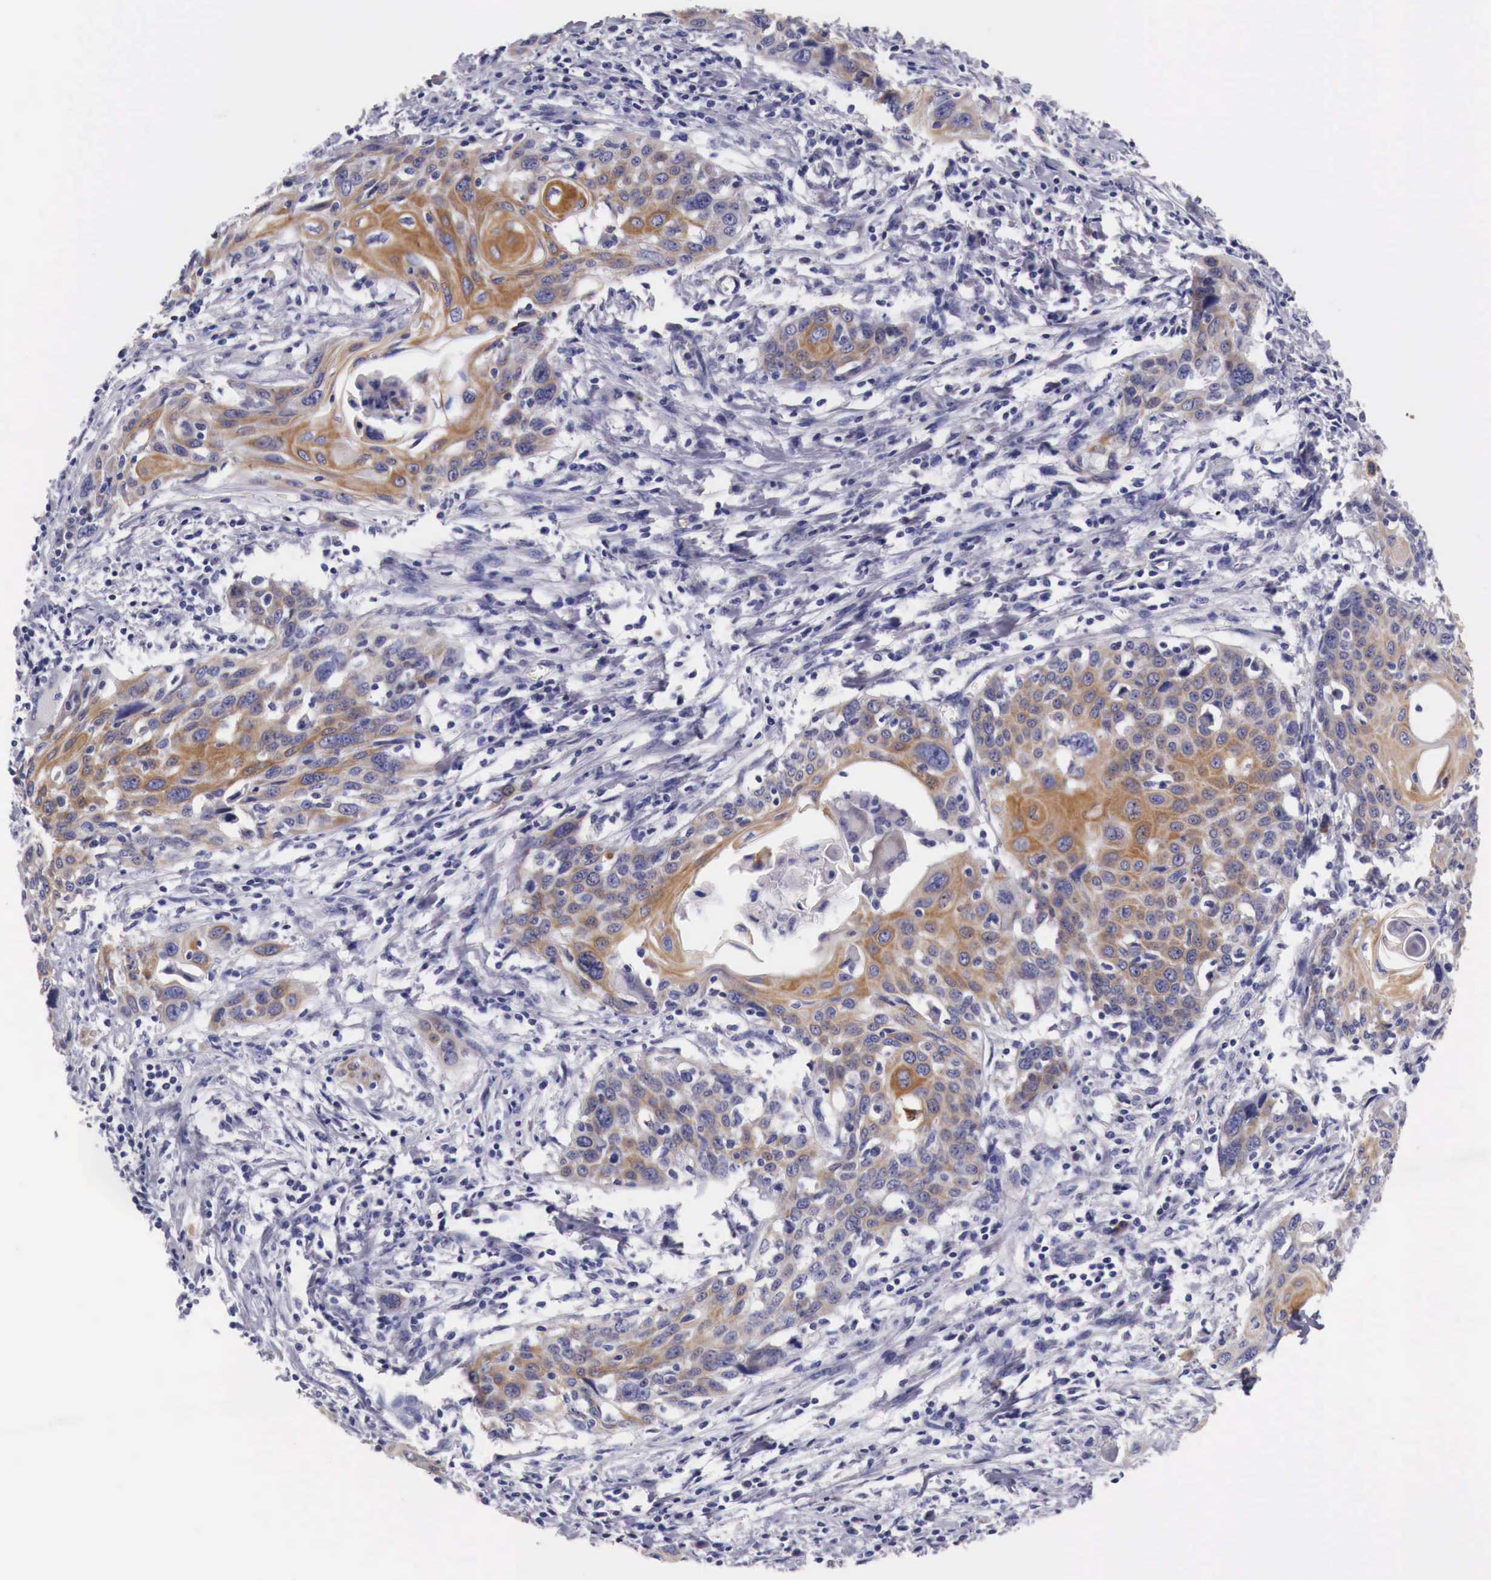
{"staining": {"intensity": "weak", "quantity": "25%-75%", "location": "cytoplasmic/membranous"}, "tissue": "cervical cancer", "cell_type": "Tumor cells", "image_type": "cancer", "snomed": [{"axis": "morphology", "description": "Squamous cell carcinoma, NOS"}, {"axis": "topography", "description": "Cervix"}], "caption": "The immunohistochemical stain labels weak cytoplasmic/membranous staining in tumor cells of cervical cancer (squamous cell carcinoma) tissue.", "gene": "NREP", "patient": {"sex": "female", "age": 54}}